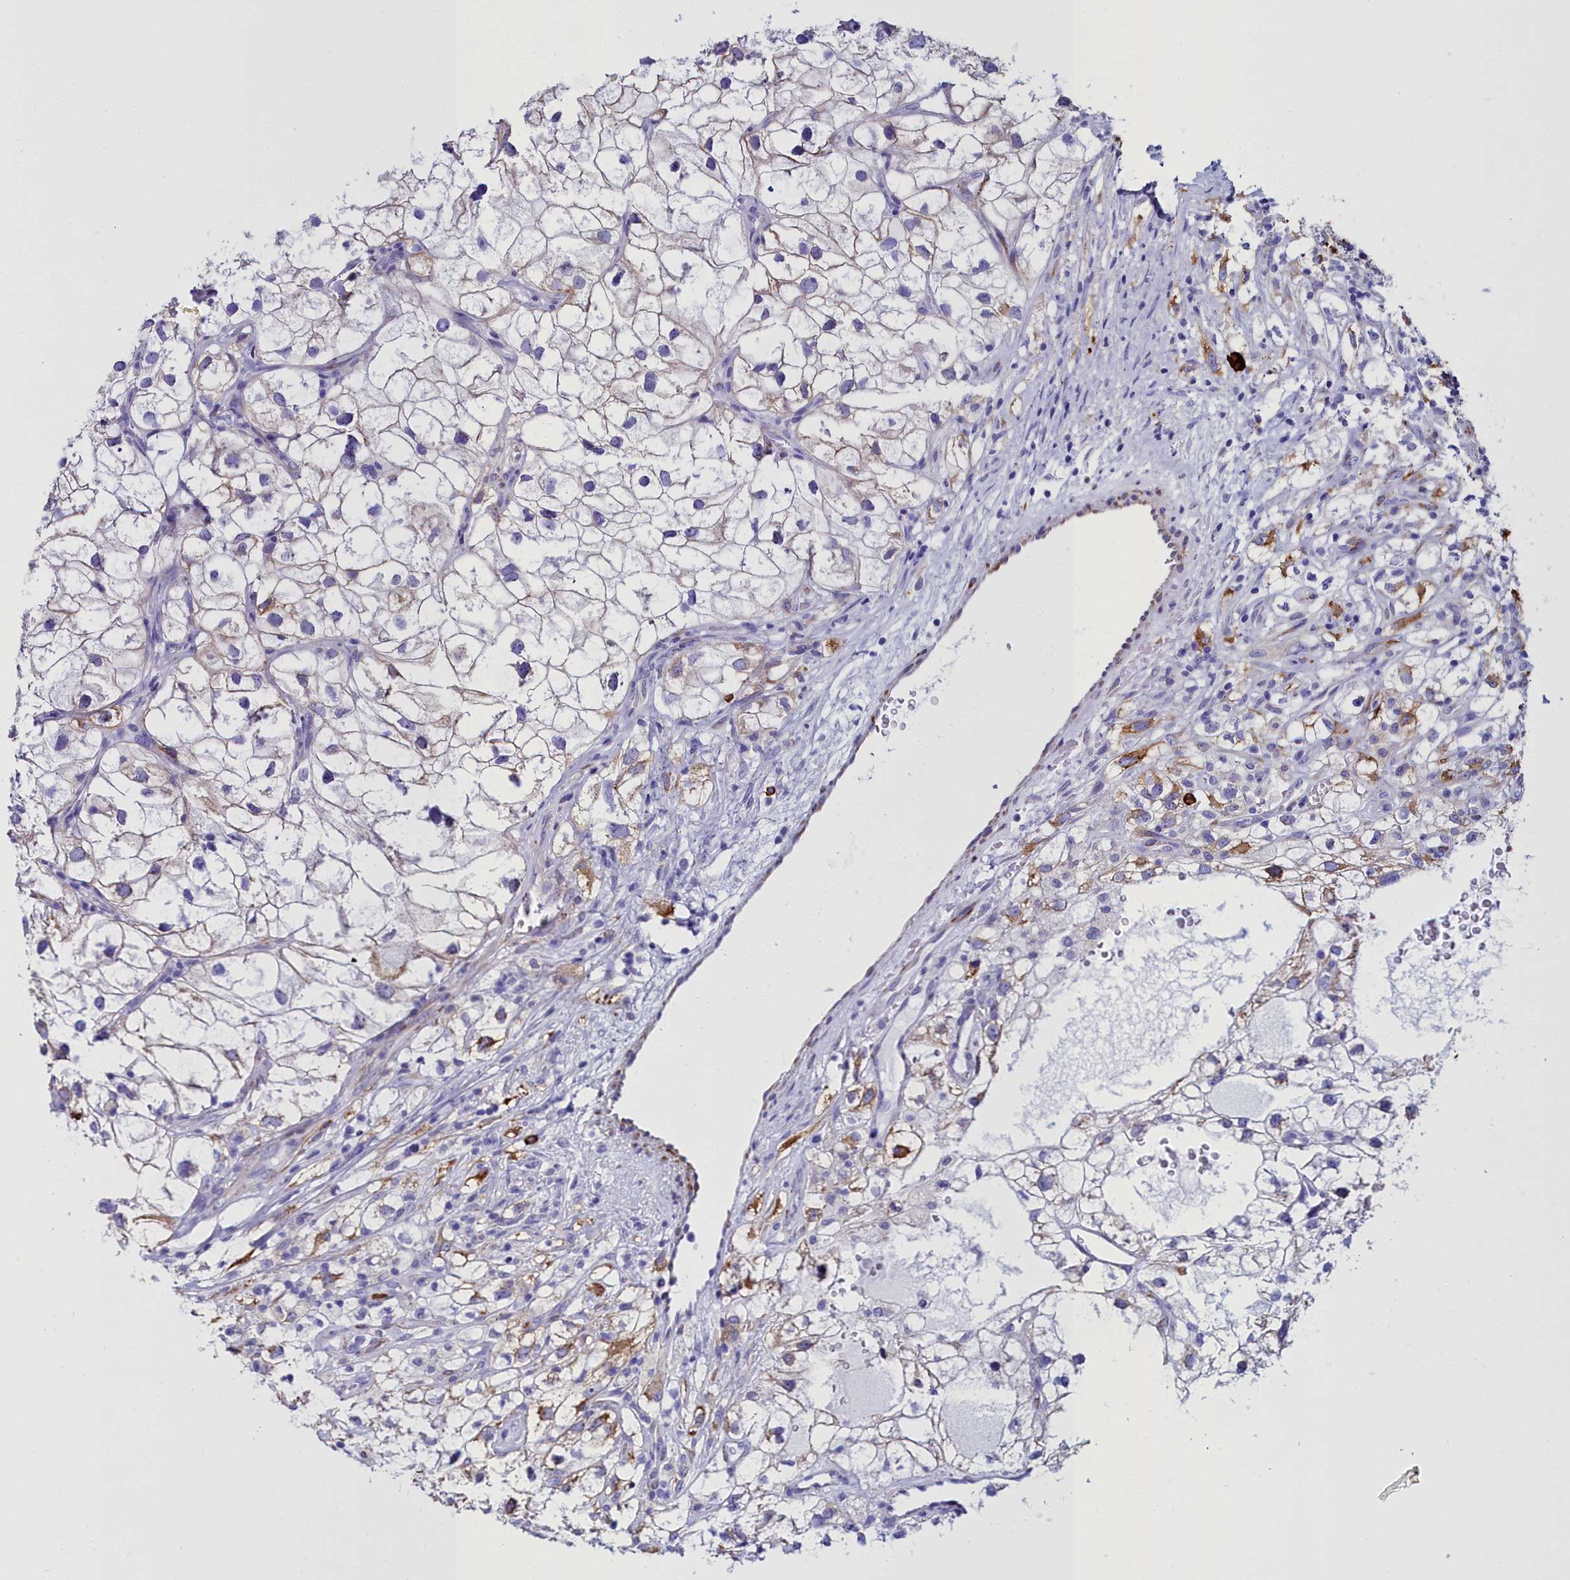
{"staining": {"intensity": "weak", "quantity": "<25%", "location": "cytoplasmic/membranous"}, "tissue": "renal cancer", "cell_type": "Tumor cells", "image_type": "cancer", "snomed": [{"axis": "morphology", "description": "Adenocarcinoma, NOS"}, {"axis": "topography", "description": "Kidney"}], "caption": "A micrograph of renal adenocarcinoma stained for a protein exhibits no brown staining in tumor cells.", "gene": "TXNDC5", "patient": {"sex": "male", "age": 59}}